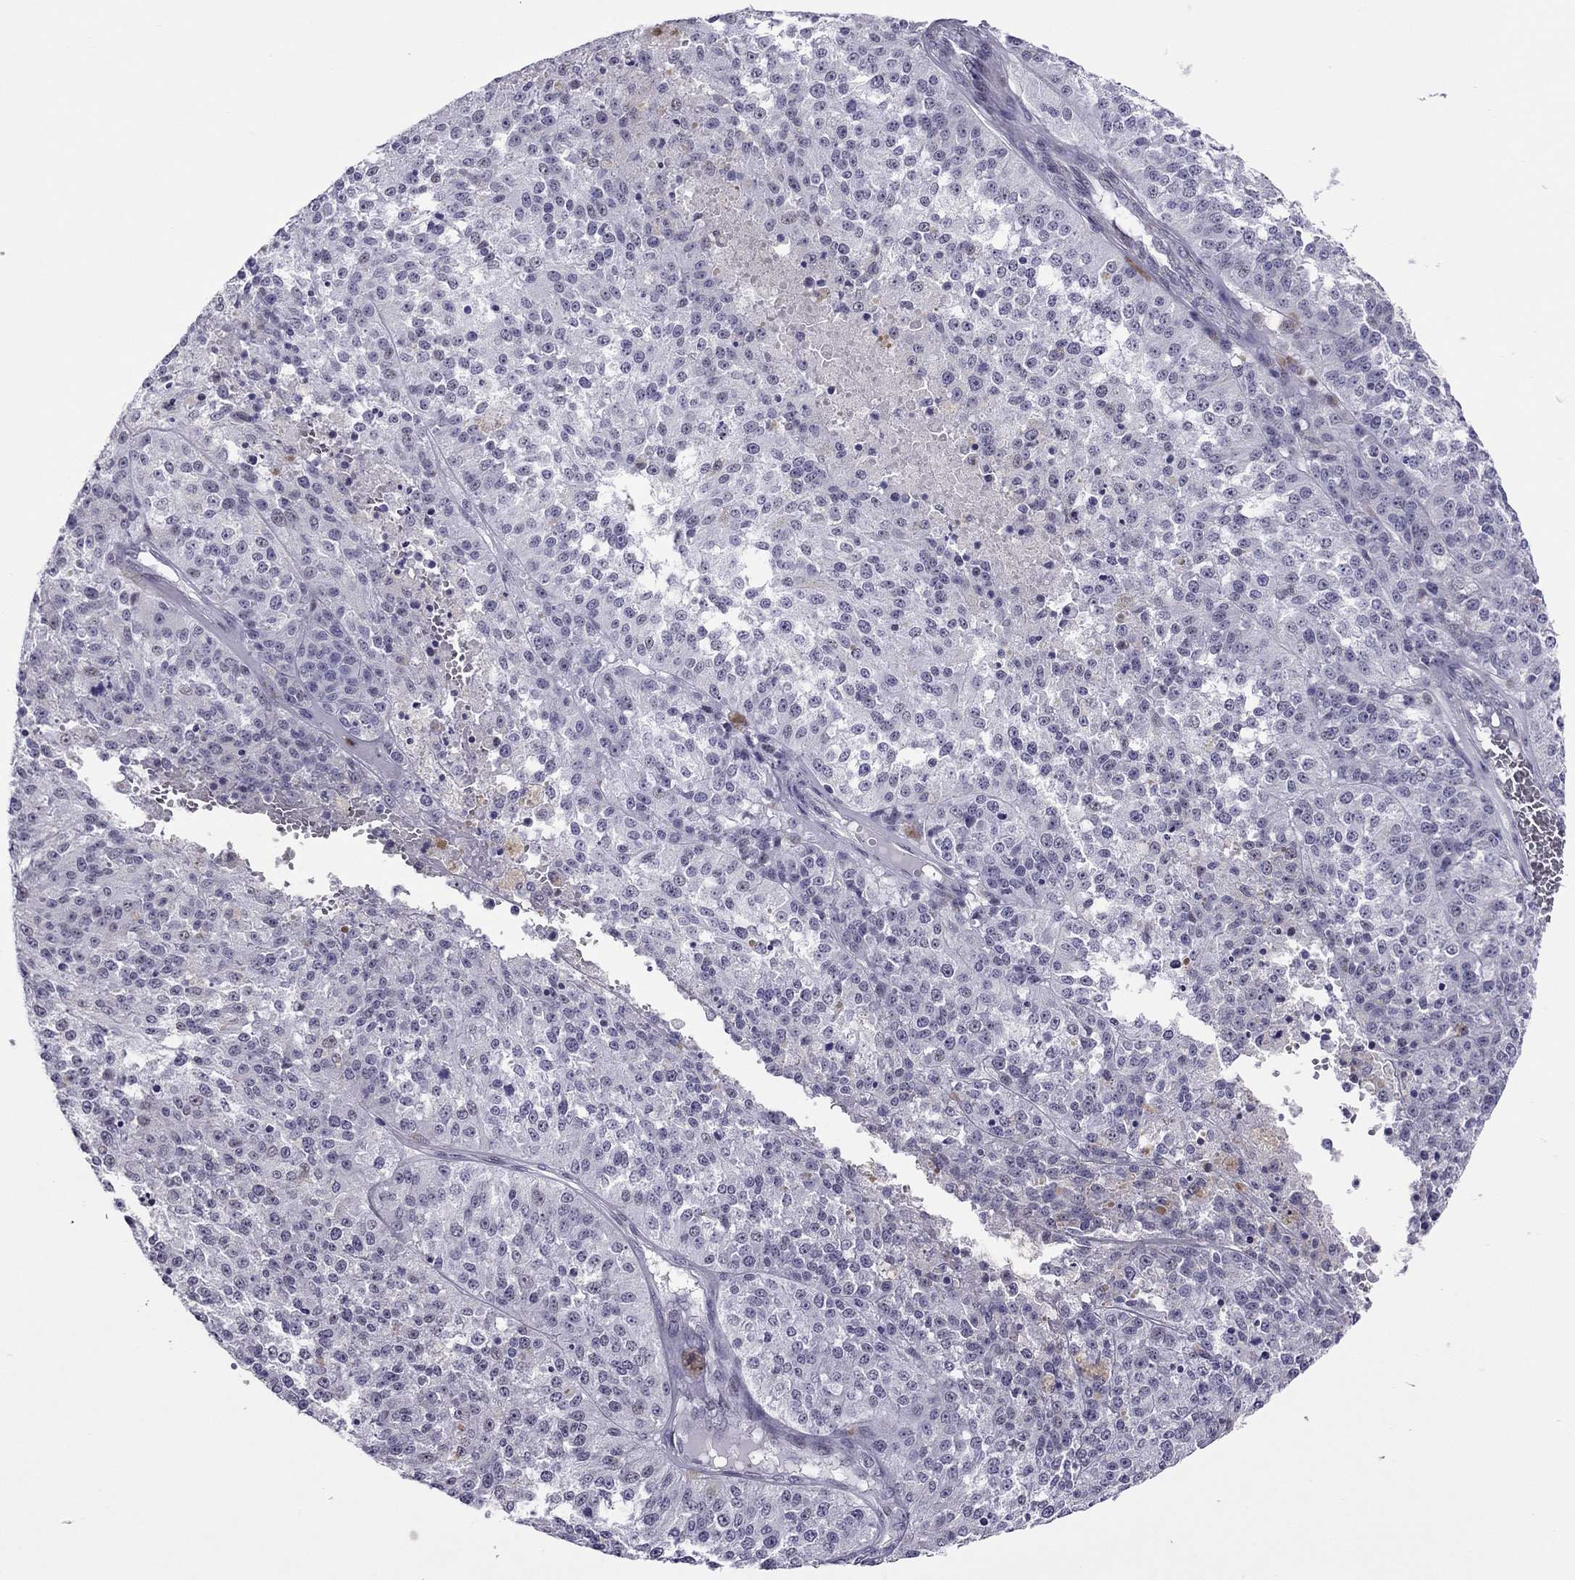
{"staining": {"intensity": "negative", "quantity": "none", "location": "none"}, "tissue": "melanoma", "cell_type": "Tumor cells", "image_type": "cancer", "snomed": [{"axis": "morphology", "description": "Malignant melanoma, Metastatic site"}, {"axis": "topography", "description": "Lymph node"}], "caption": "Histopathology image shows no protein expression in tumor cells of malignant melanoma (metastatic site) tissue.", "gene": "ZNF646", "patient": {"sex": "female", "age": 64}}